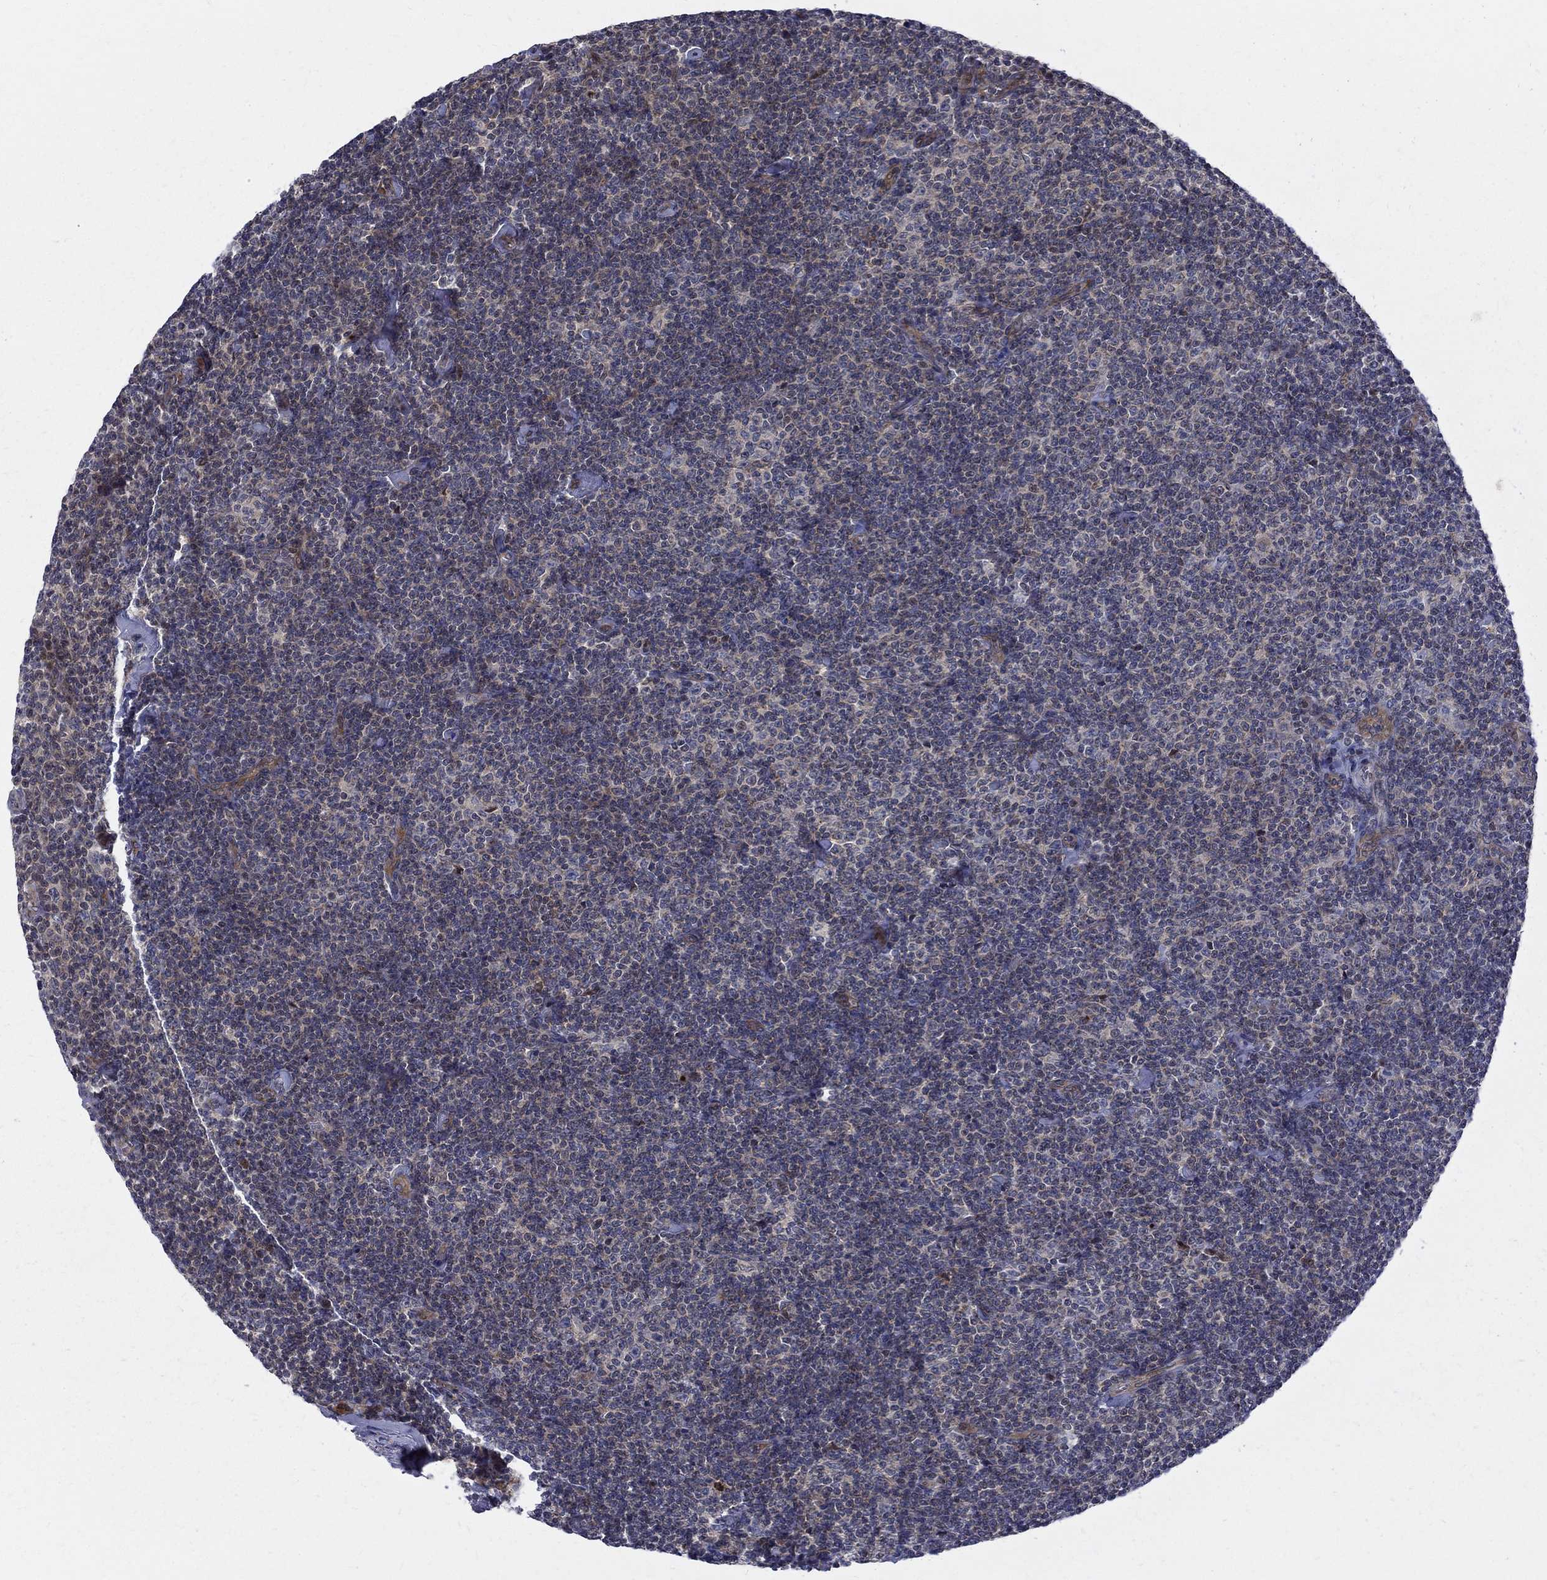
{"staining": {"intensity": "negative", "quantity": "none", "location": "none"}, "tissue": "lymphoma", "cell_type": "Tumor cells", "image_type": "cancer", "snomed": [{"axis": "morphology", "description": "Malignant lymphoma, non-Hodgkin's type, Low grade"}, {"axis": "topography", "description": "Lymph node"}], "caption": "Immunohistochemistry (IHC) photomicrograph of neoplastic tissue: human malignant lymphoma, non-Hodgkin's type (low-grade) stained with DAB (3,3'-diaminobenzidine) shows no significant protein expression in tumor cells. (IHC, brightfield microscopy, high magnification).", "gene": "WDR19", "patient": {"sex": "male", "age": 81}}